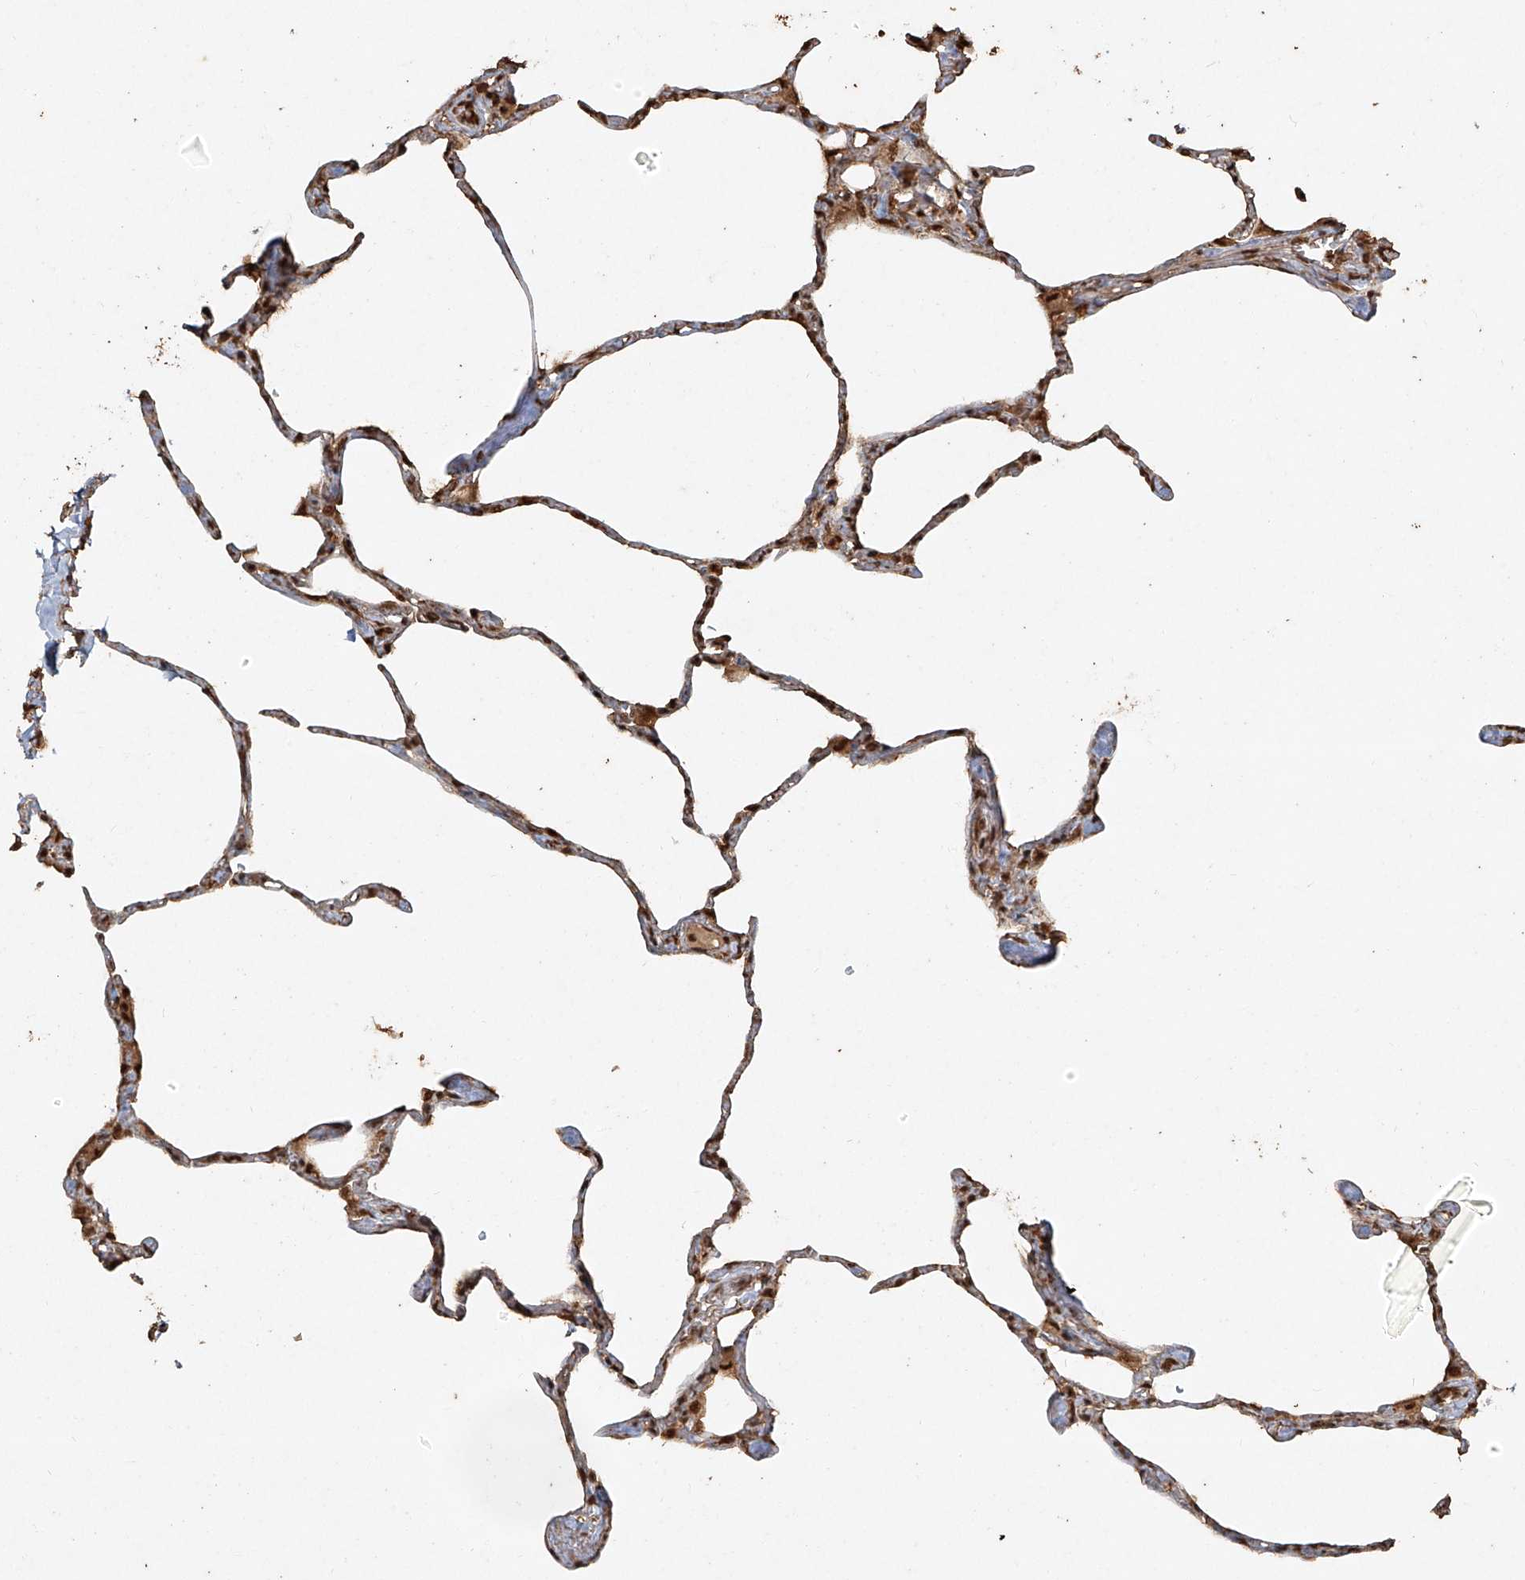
{"staining": {"intensity": "moderate", "quantity": ">75%", "location": "cytoplasmic/membranous,nuclear"}, "tissue": "lung", "cell_type": "Alveolar cells", "image_type": "normal", "snomed": [{"axis": "morphology", "description": "Normal tissue, NOS"}, {"axis": "topography", "description": "Lung"}], "caption": "There is medium levels of moderate cytoplasmic/membranous,nuclear expression in alveolar cells of unremarkable lung, as demonstrated by immunohistochemical staining (brown color).", "gene": "TIGAR", "patient": {"sex": "male", "age": 65}}